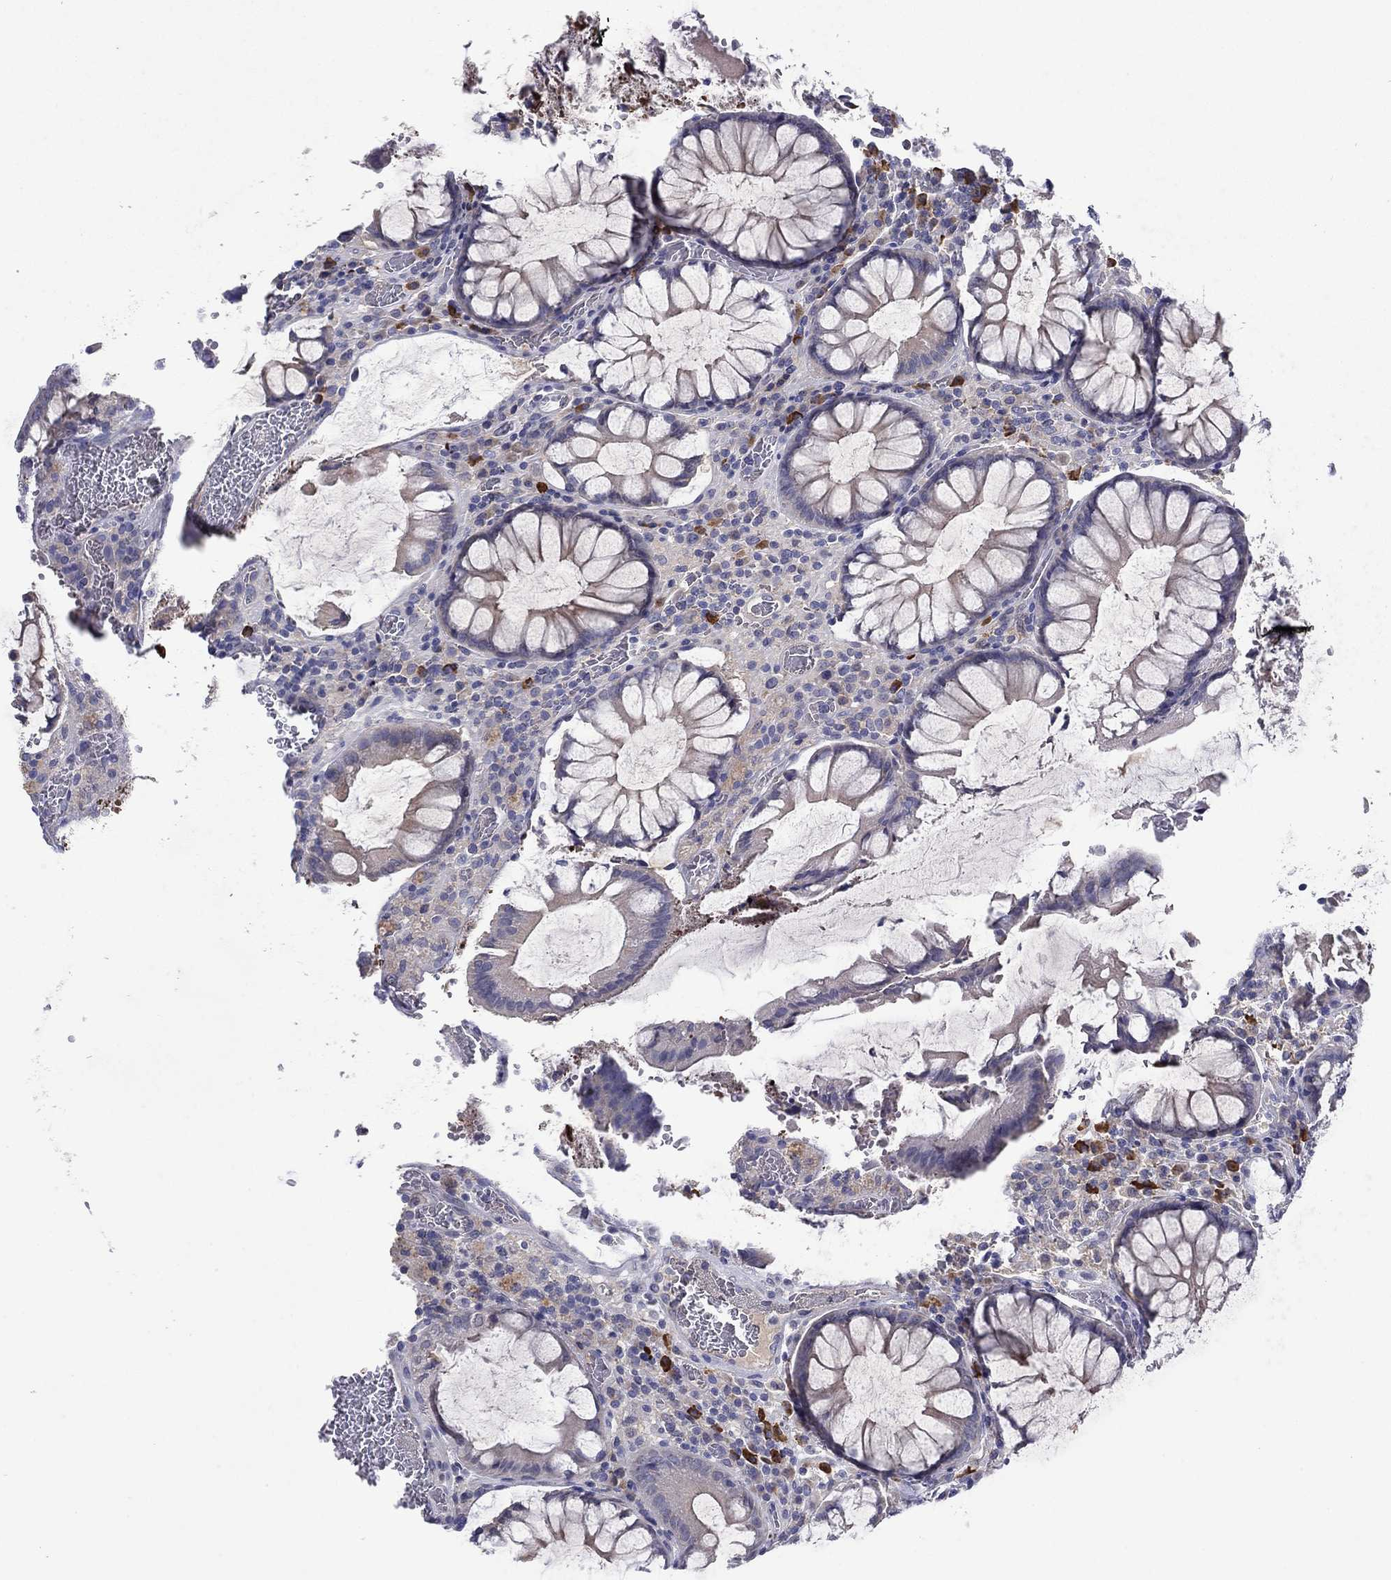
{"staining": {"intensity": "weak", "quantity": "25%-75%", "location": "cytoplasmic/membranous"}, "tissue": "colorectal cancer", "cell_type": "Tumor cells", "image_type": "cancer", "snomed": [{"axis": "morphology", "description": "Adenocarcinoma, NOS"}, {"axis": "topography", "description": "Colon"}], "caption": "An image of colorectal cancer (adenocarcinoma) stained for a protein shows weak cytoplasmic/membranous brown staining in tumor cells. (IHC, brightfield microscopy, high magnification).", "gene": "PLCL2", "patient": {"sex": "female", "age": 48}}